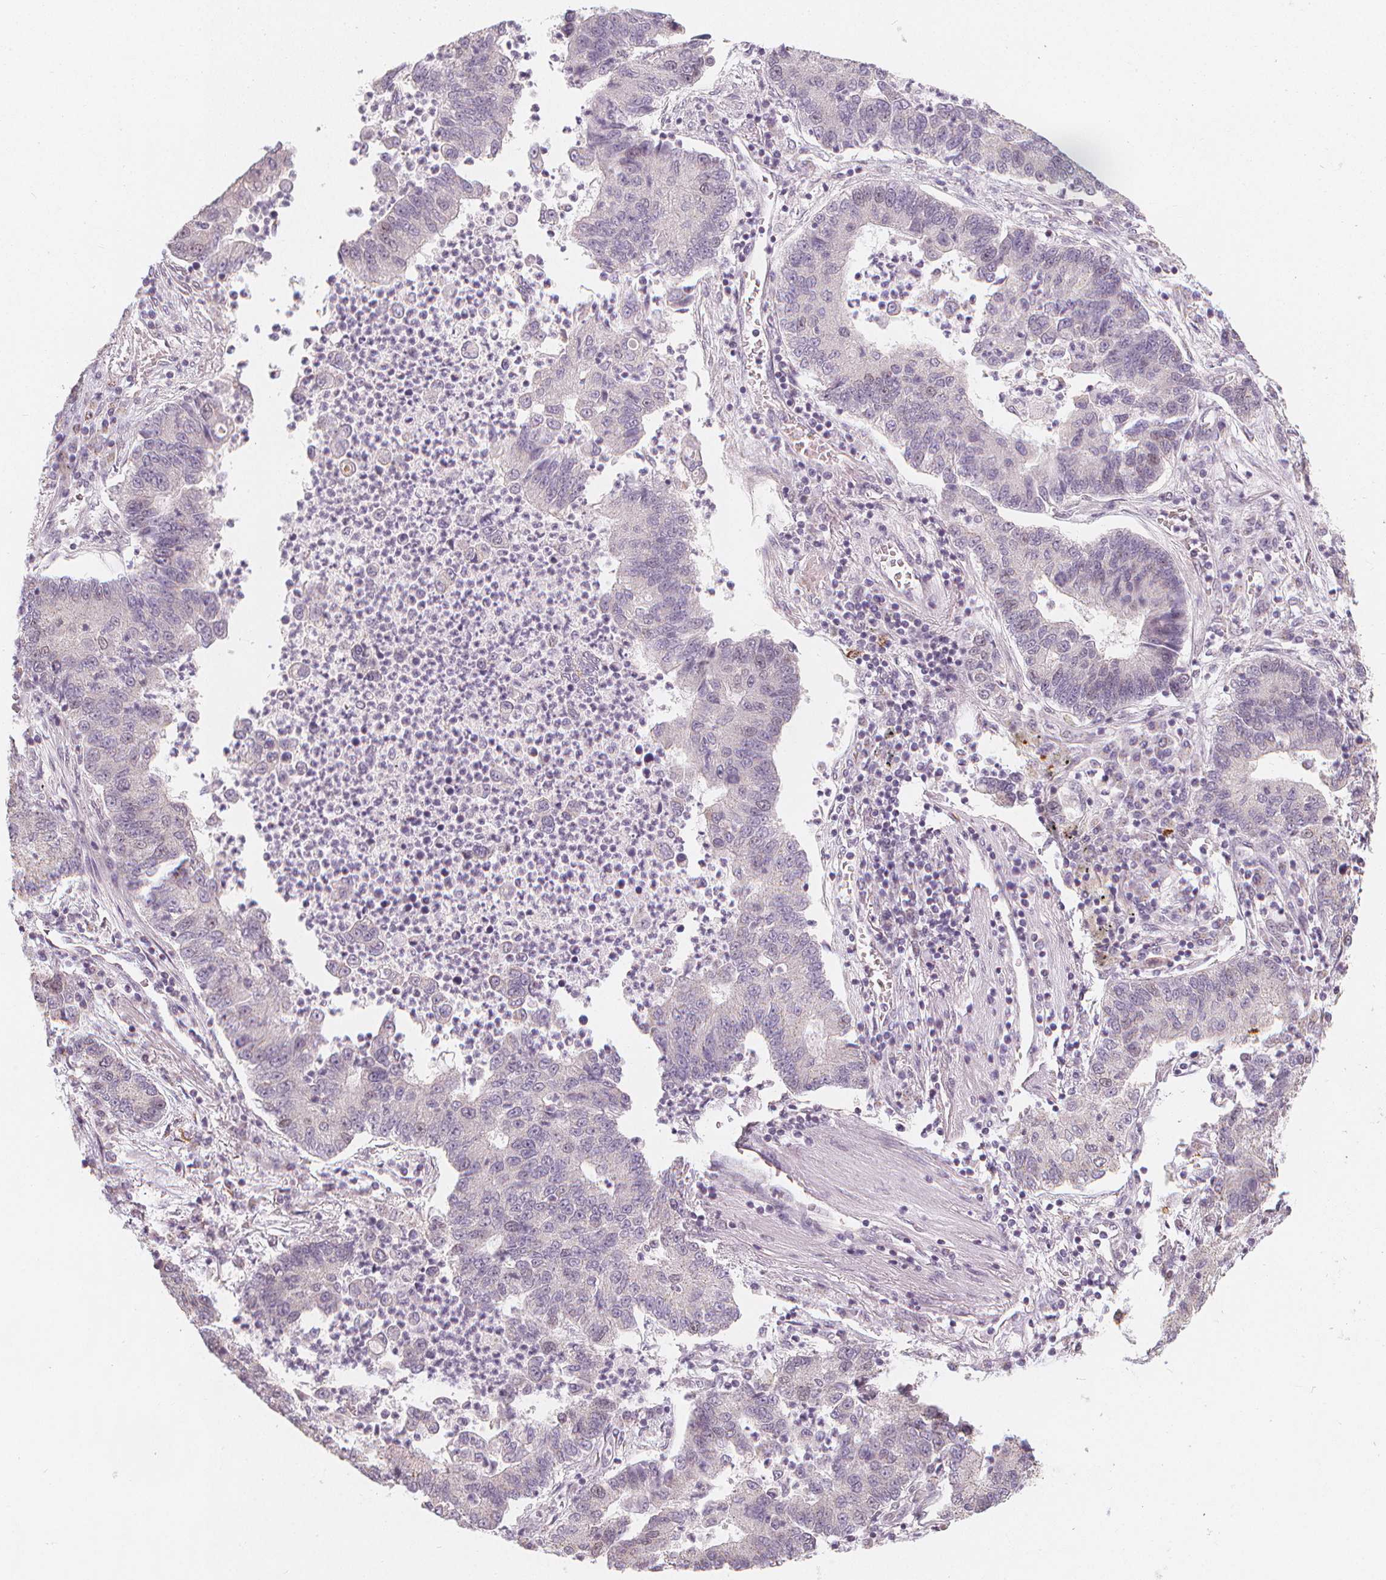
{"staining": {"intensity": "negative", "quantity": "none", "location": "none"}, "tissue": "lung cancer", "cell_type": "Tumor cells", "image_type": "cancer", "snomed": [{"axis": "morphology", "description": "Adenocarcinoma, NOS"}, {"axis": "topography", "description": "Lung"}], "caption": "Immunohistochemical staining of human lung adenocarcinoma shows no significant positivity in tumor cells.", "gene": "TIPIN", "patient": {"sex": "female", "age": 57}}